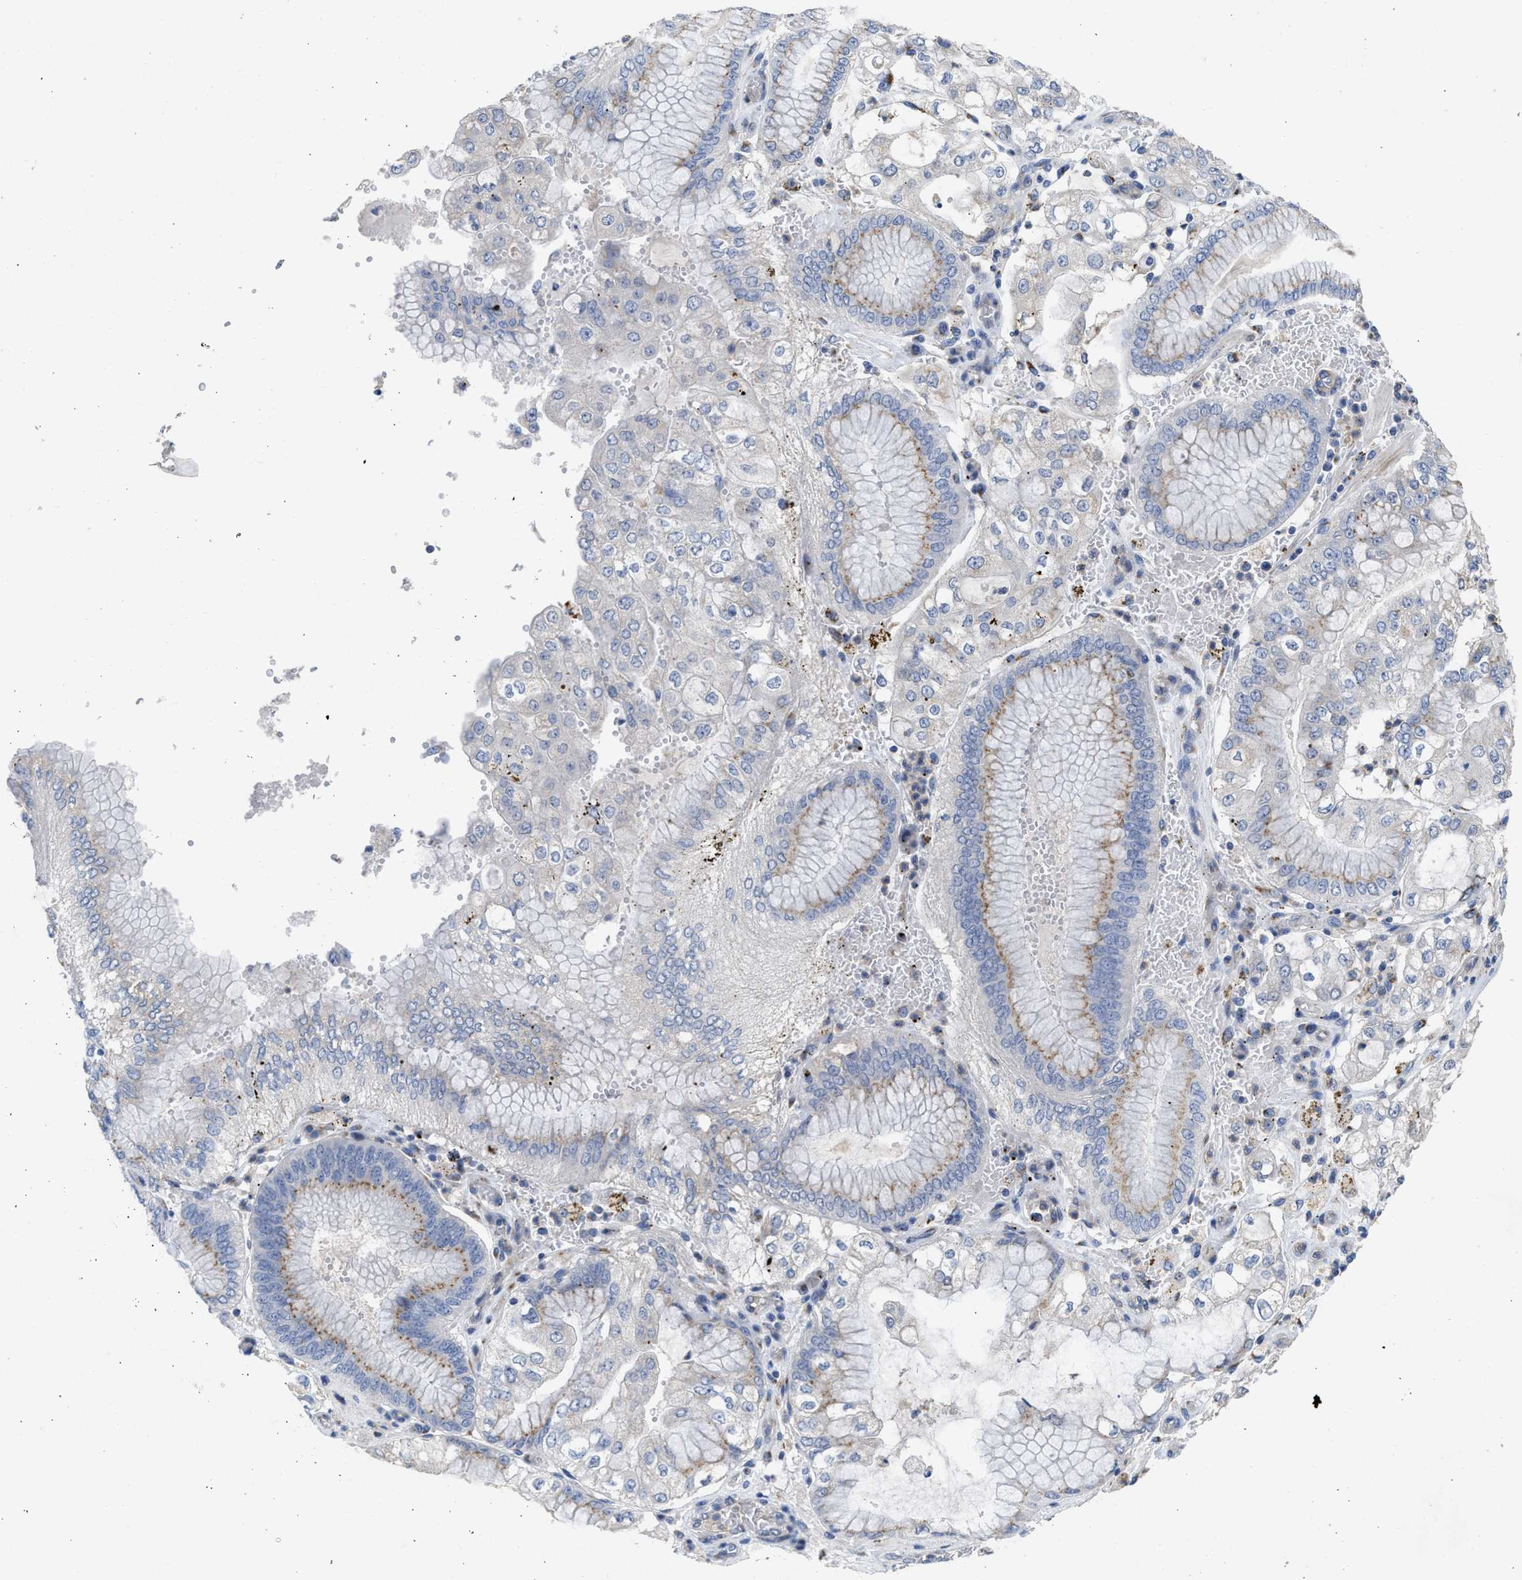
{"staining": {"intensity": "negative", "quantity": "none", "location": "none"}, "tissue": "stomach cancer", "cell_type": "Tumor cells", "image_type": "cancer", "snomed": [{"axis": "morphology", "description": "Adenocarcinoma, NOS"}, {"axis": "topography", "description": "Stomach"}], "caption": "A histopathology image of stomach cancer (adenocarcinoma) stained for a protein displays no brown staining in tumor cells. (Brightfield microscopy of DAB (3,3'-diaminobenzidine) immunohistochemistry (IHC) at high magnification).", "gene": "IPO8", "patient": {"sex": "male", "age": 76}}